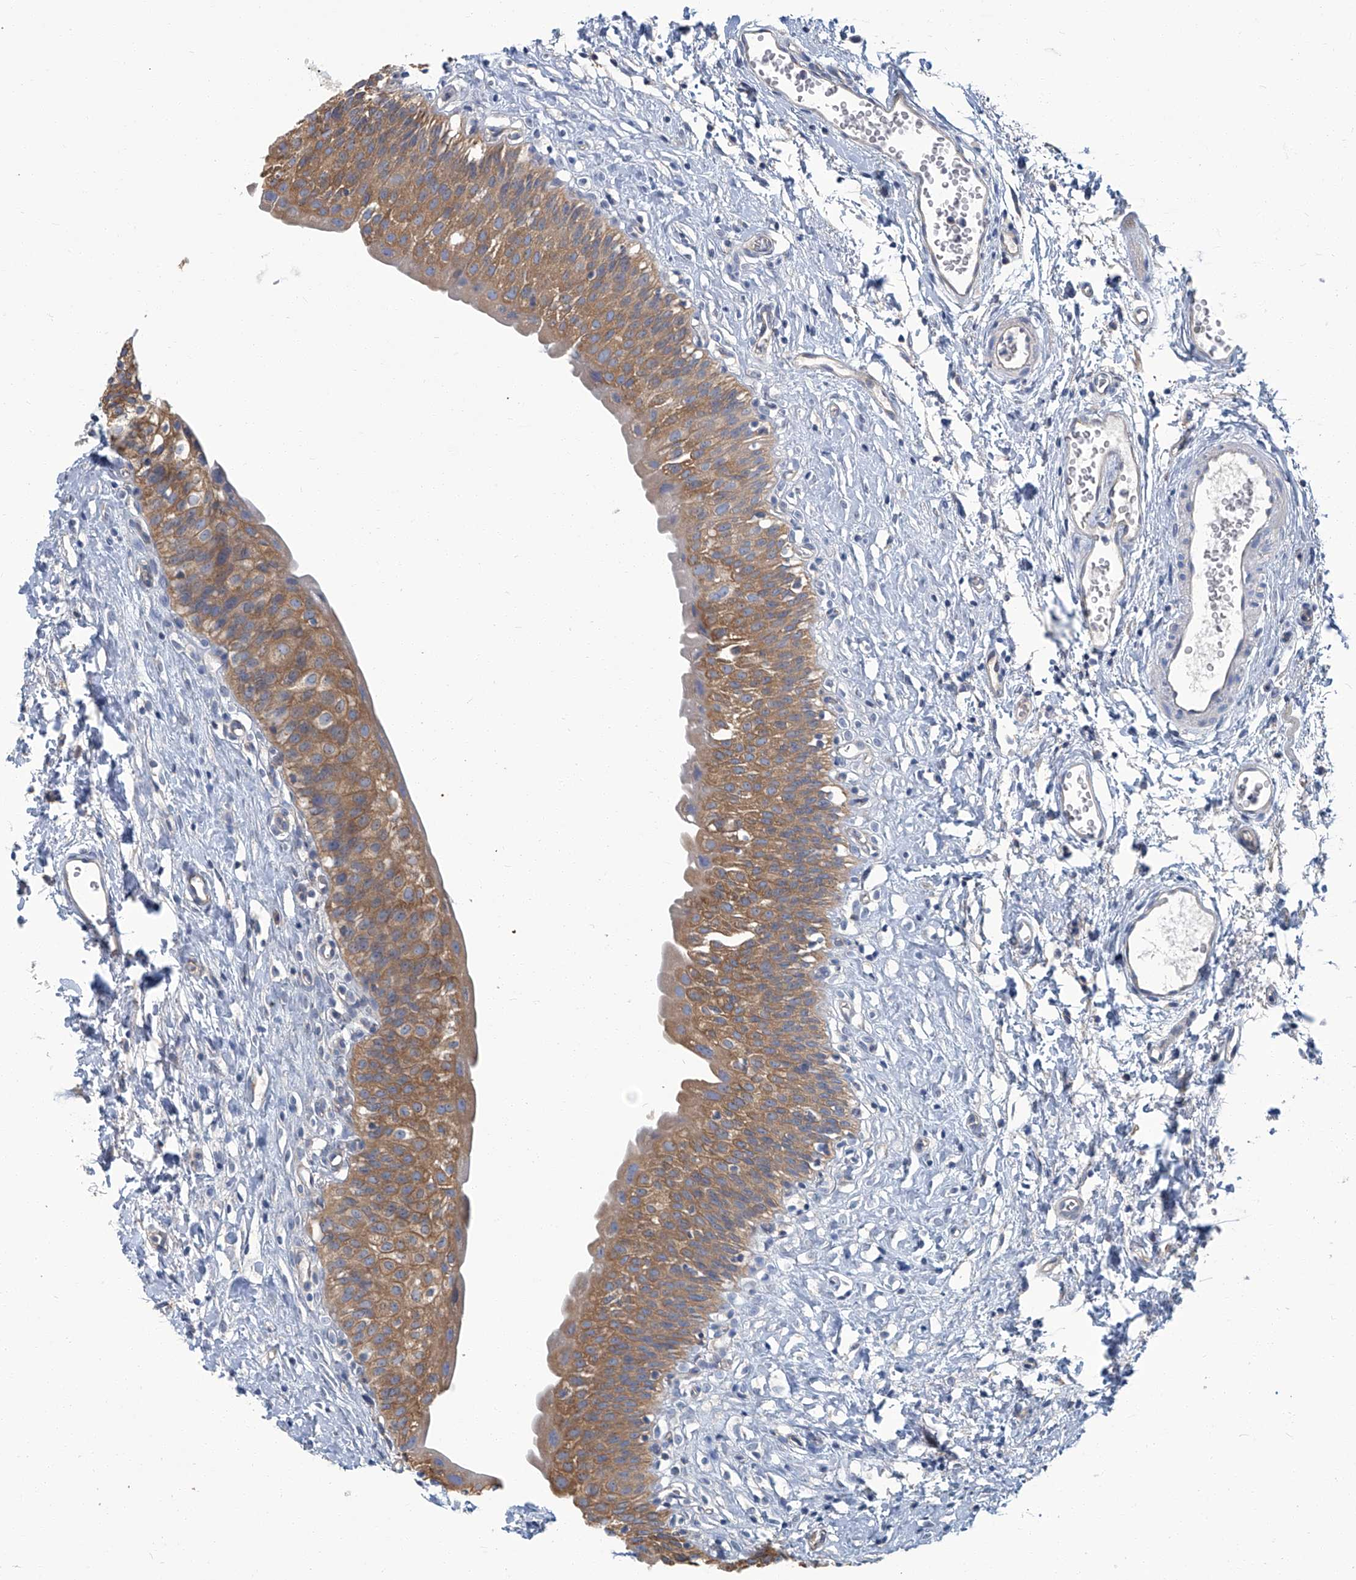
{"staining": {"intensity": "moderate", "quantity": ">75%", "location": "cytoplasmic/membranous"}, "tissue": "urinary bladder", "cell_type": "Urothelial cells", "image_type": "normal", "snomed": [{"axis": "morphology", "description": "Normal tissue, NOS"}, {"axis": "topography", "description": "Urinary bladder"}], "caption": "A brown stain labels moderate cytoplasmic/membranous staining of a protein in urothelial cells of unremarkable urinary bladder. (DAB IHC with brightfield microscopy, high magnification).", "gene": "PFKL", "patient": {"sex": "male", "age": 51}}